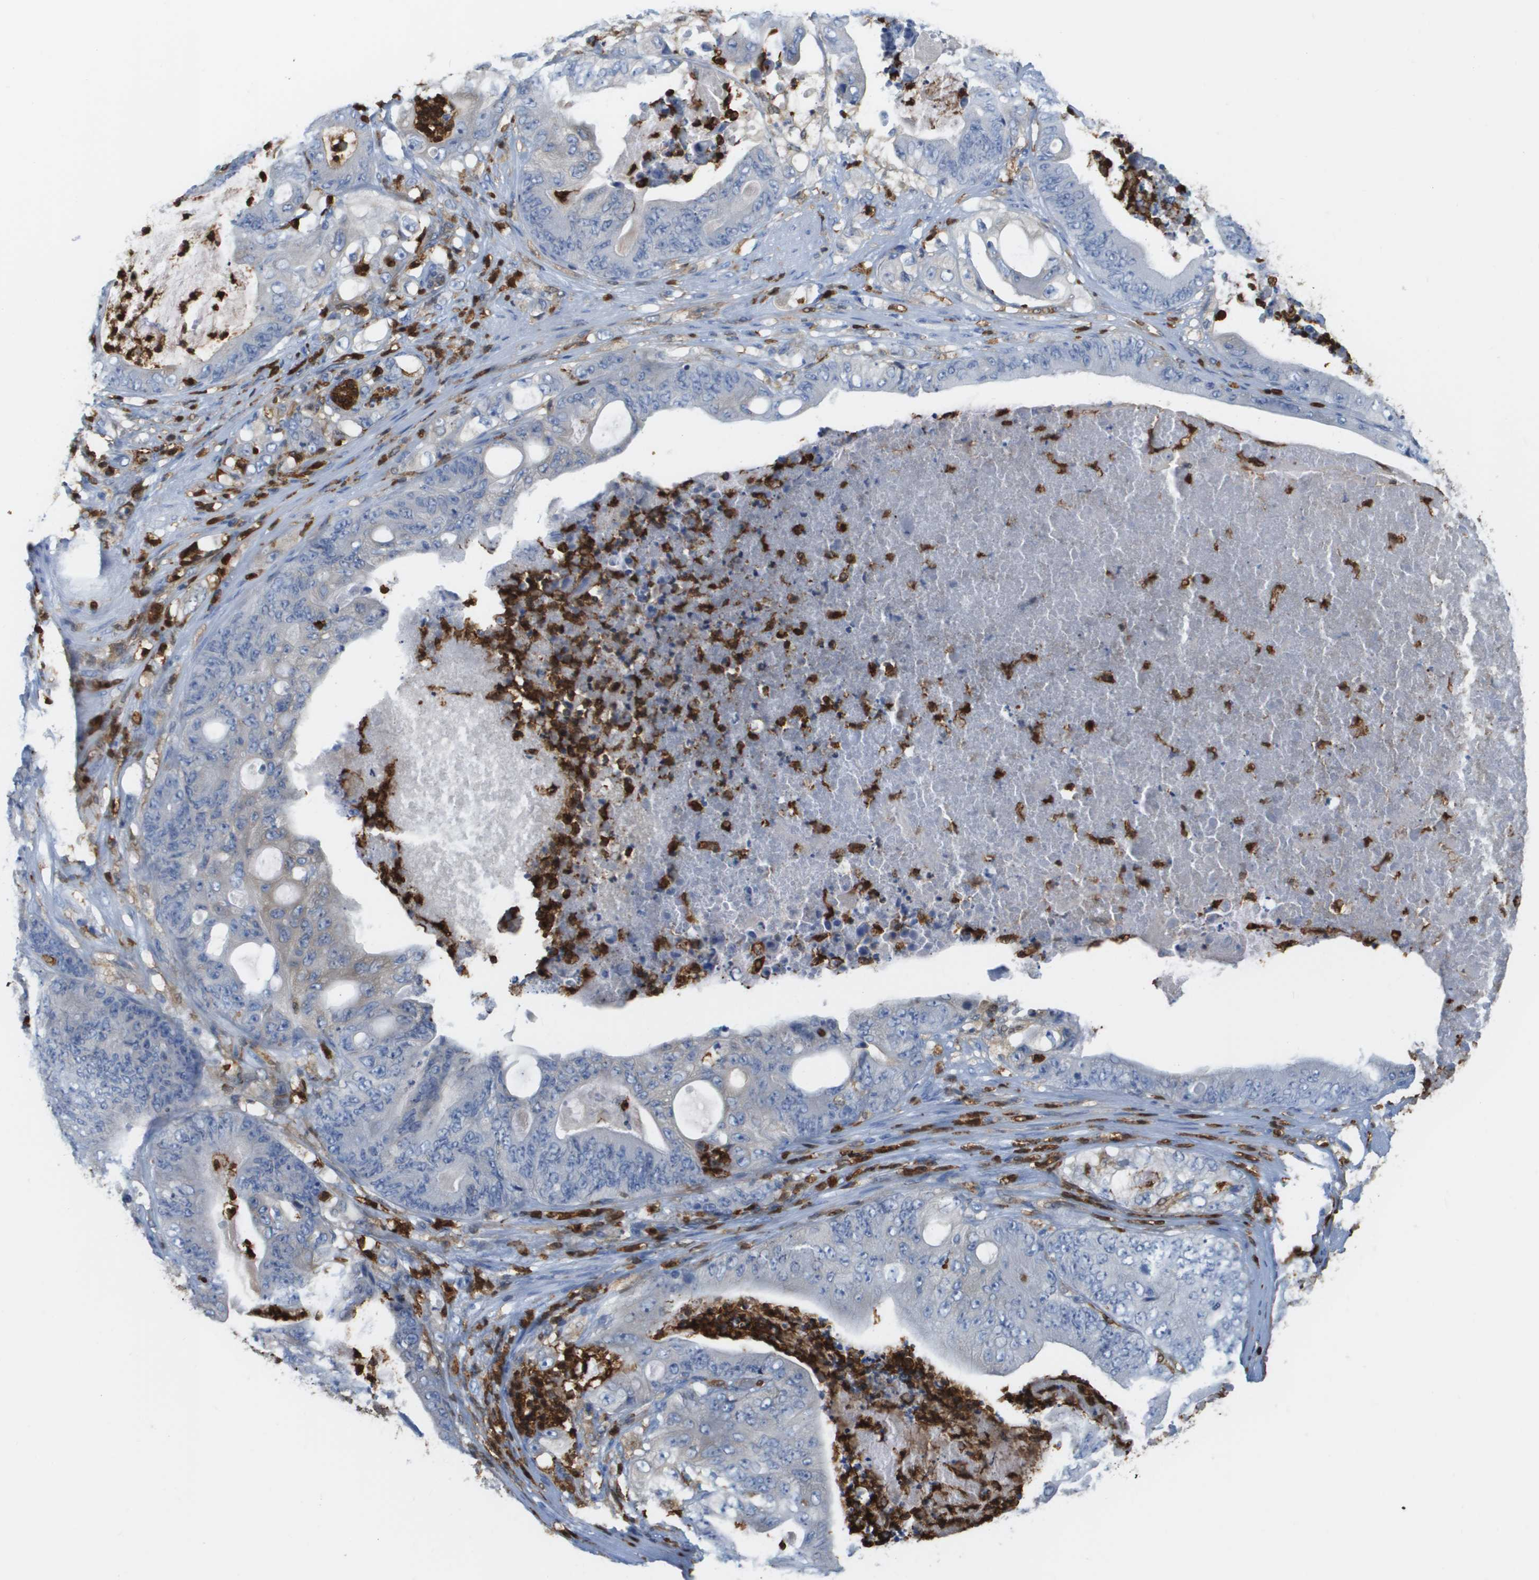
{"staining": {"intensity": "negative", "quantity": "none", "location": "none"}, "tissue": "stomach cancer", "cell_type": "Tumor cells", "image_type": "cancer", "snomed": [{"axis": "morphology", "description": "Adenocarcinoma, NOS"}, {"axis": "topography", "description": "Stomach"}], "caption": "An IHC histopathology image of stomach cancer (adenocarcinoma) is shown. There is no staining in tumor cells of stomach cancer (adenocarcinoma).", "gene": "DOCK5", "patient": {"sex": "female", "age": 73}}